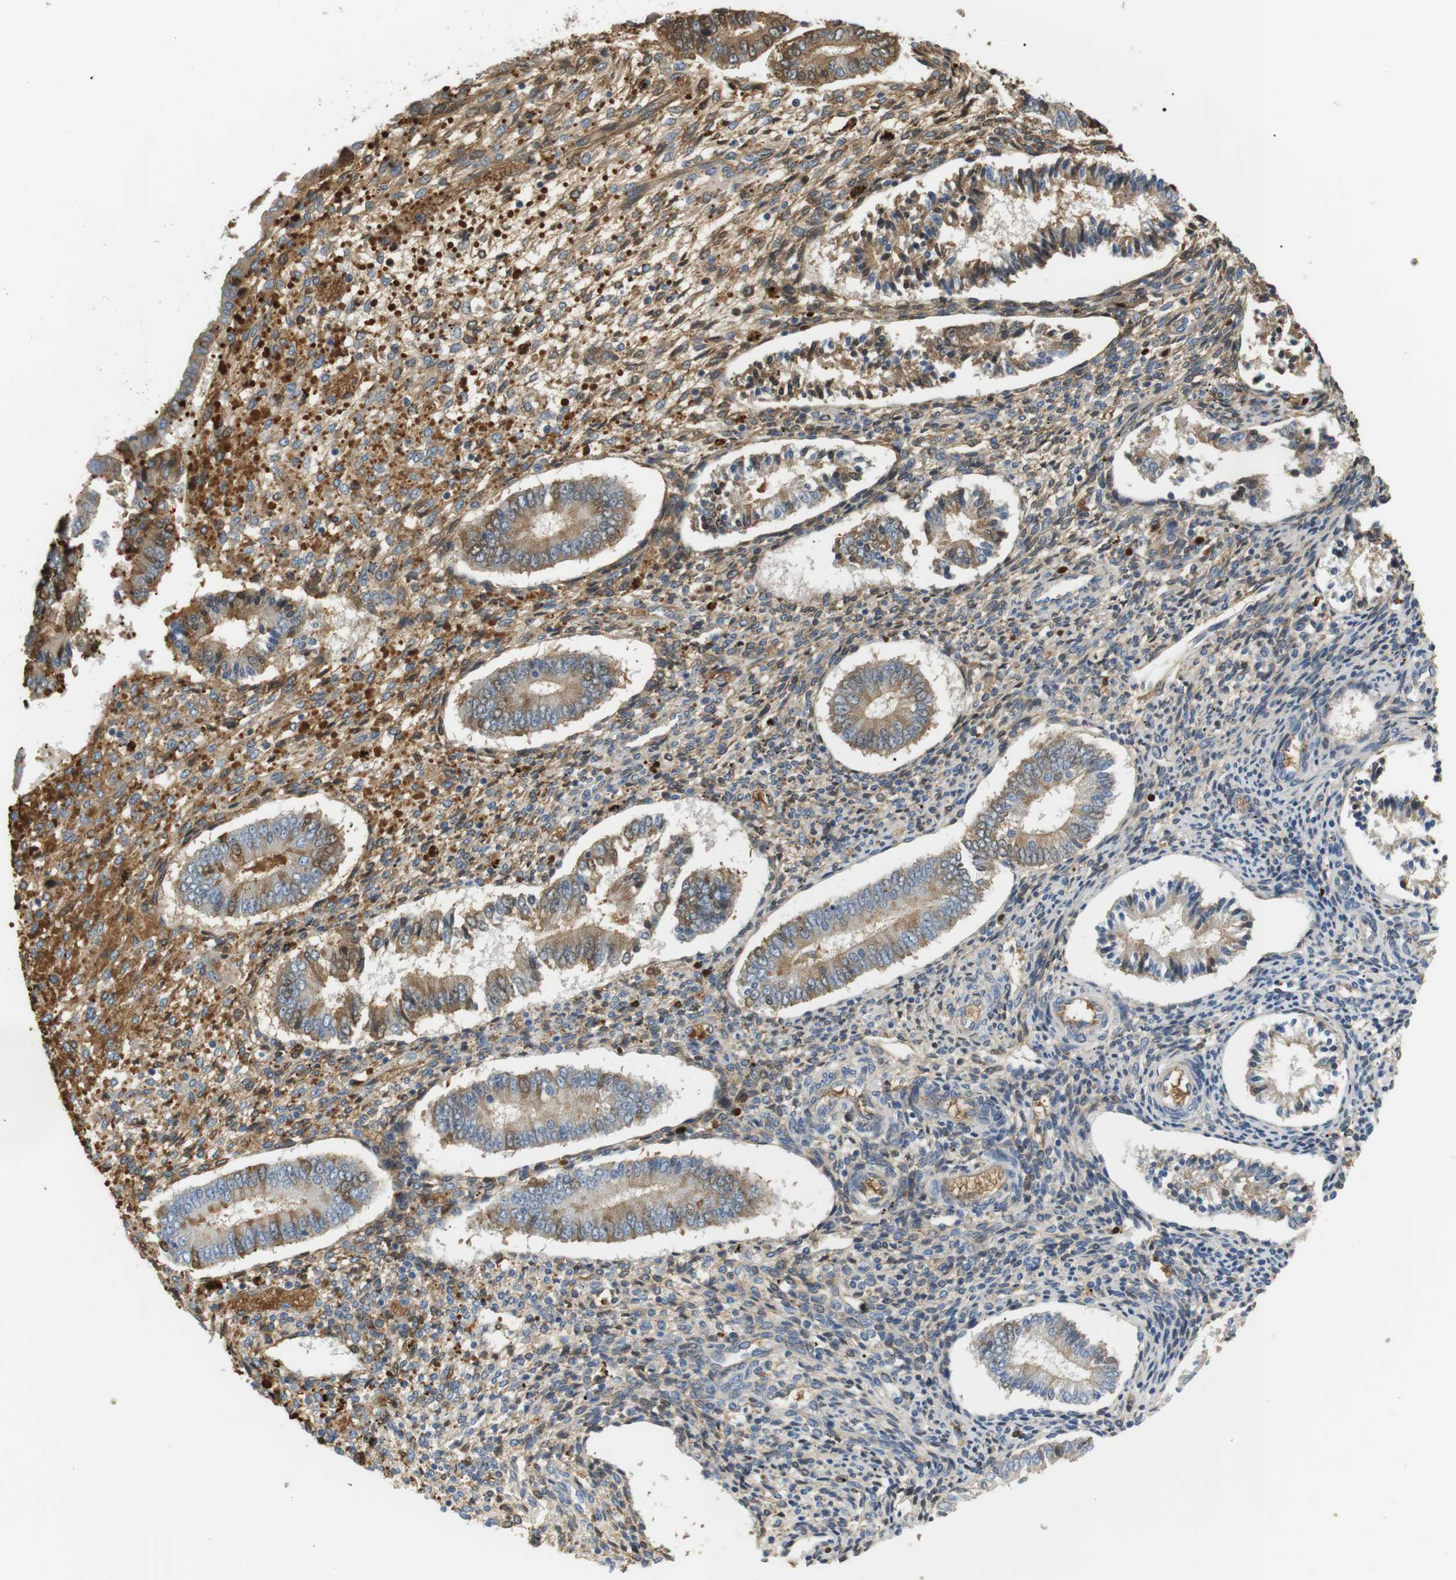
{"staining": {"intensity": "moderate", "quantity": "25%-75%", "location": "cytoplasmic/membranous"}, "tissue": "endometrium", "cell_type": "Cells in endometrial stroma", "image_type": "normal", "snomed": [{"axis": "morphology", "description": "Normal tissue, NOS"}, {"axis": "topography", "description": "Endometrium"}], "caption": "IHC of unremarkable endometrium reveals medium levels of moderate cytoplasmic/membranous expression in about 25%-75% of cells in endometrial stroma. (DAB IHC with brightfield microscopy, high magnification).", "gene": "ADCY10", "patient": {"sex": "female", "age": 42}}